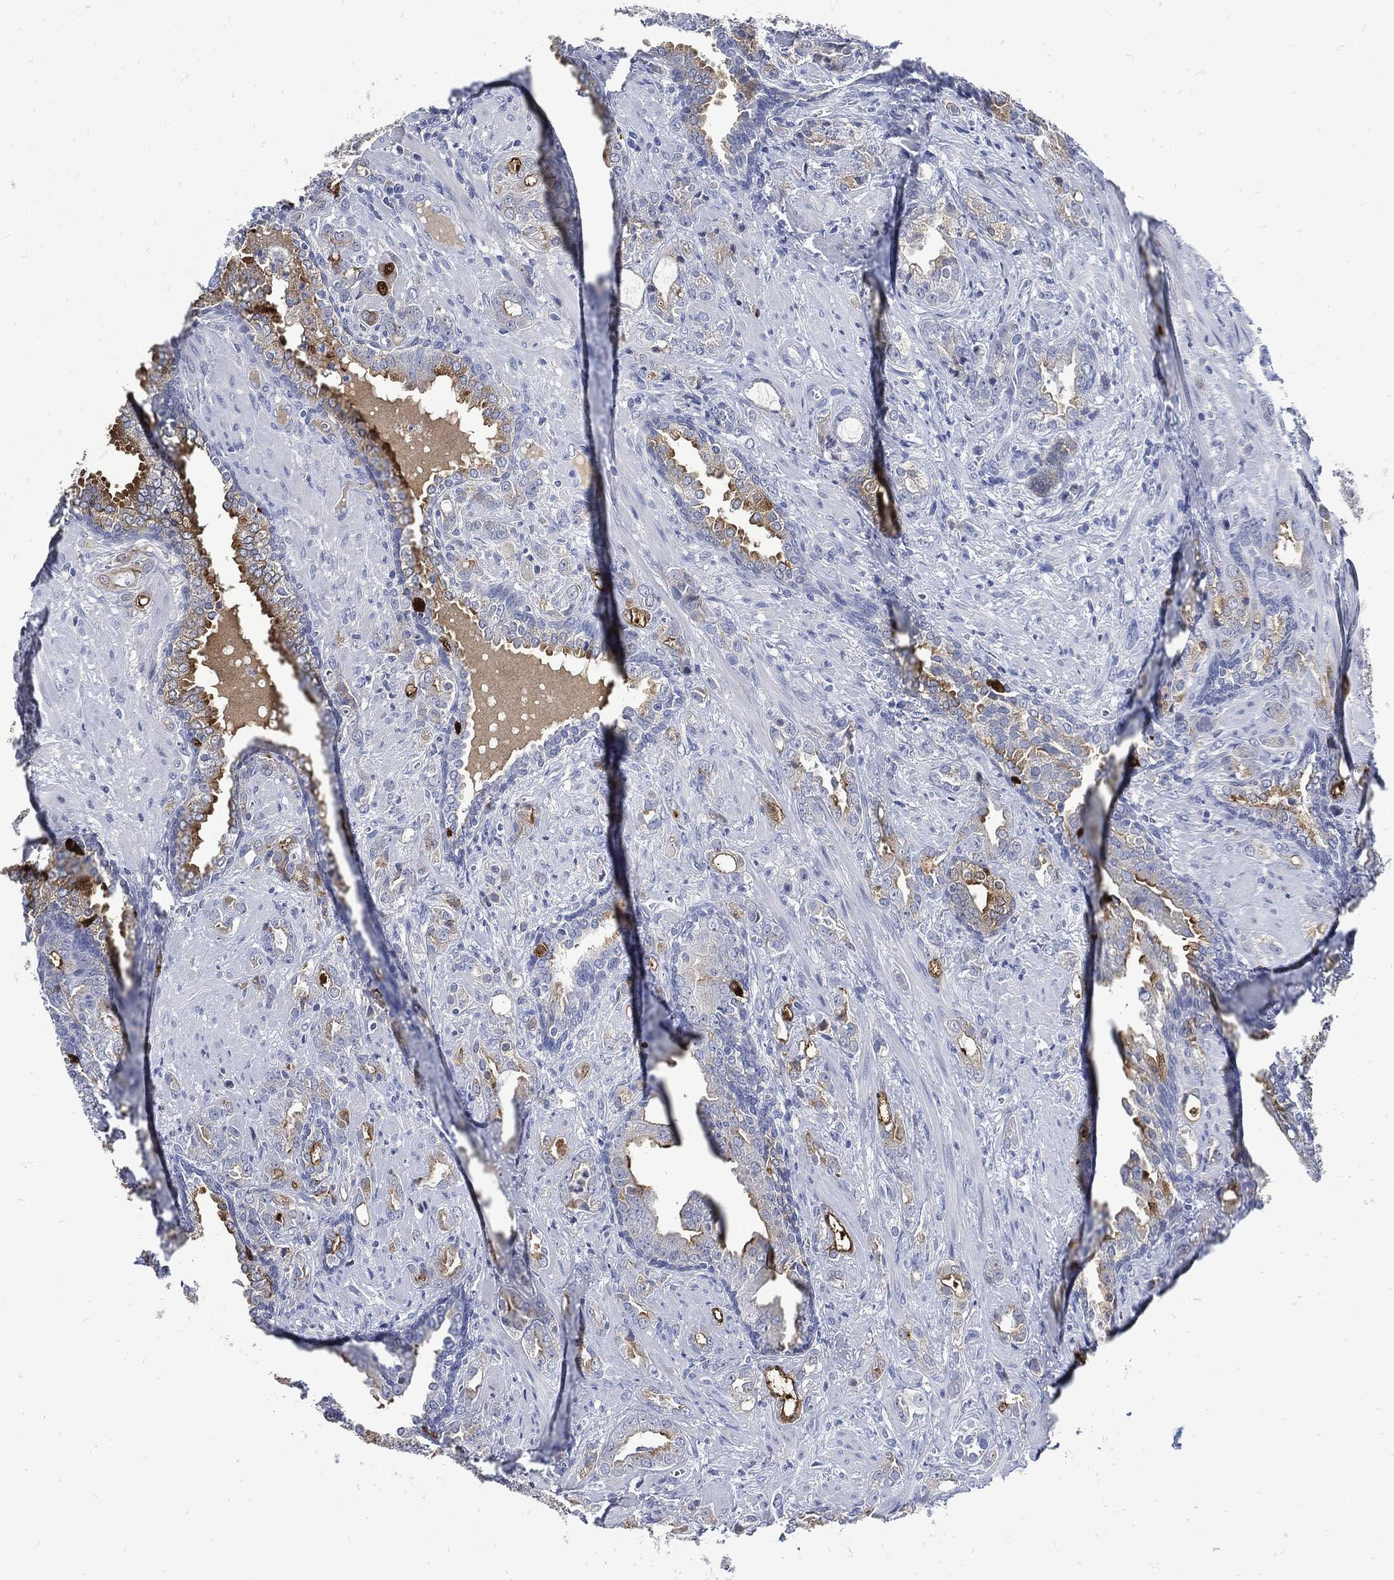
{"staining": {"intensity": "strong", "quantity": "<25%", "location": "cytoplasmic/membranous"}, "tissue": "prostate cancer", "cell_type": "Tumor cells", "image_type": "cancer", "snomed": [{"axis": "morphology", "description": "Adenocarcinoma, NOS"}, {"axis": "topography", "description": "Prostate"}], "caption": "Strong cytoplasmic/membranous positivity for a protein is appreciated in about <25% of tumor cells of prostate cancer using immunohistochemistry (IHC).", "gene": "CPE", "patient": {"sex": "male", "age": 57}}